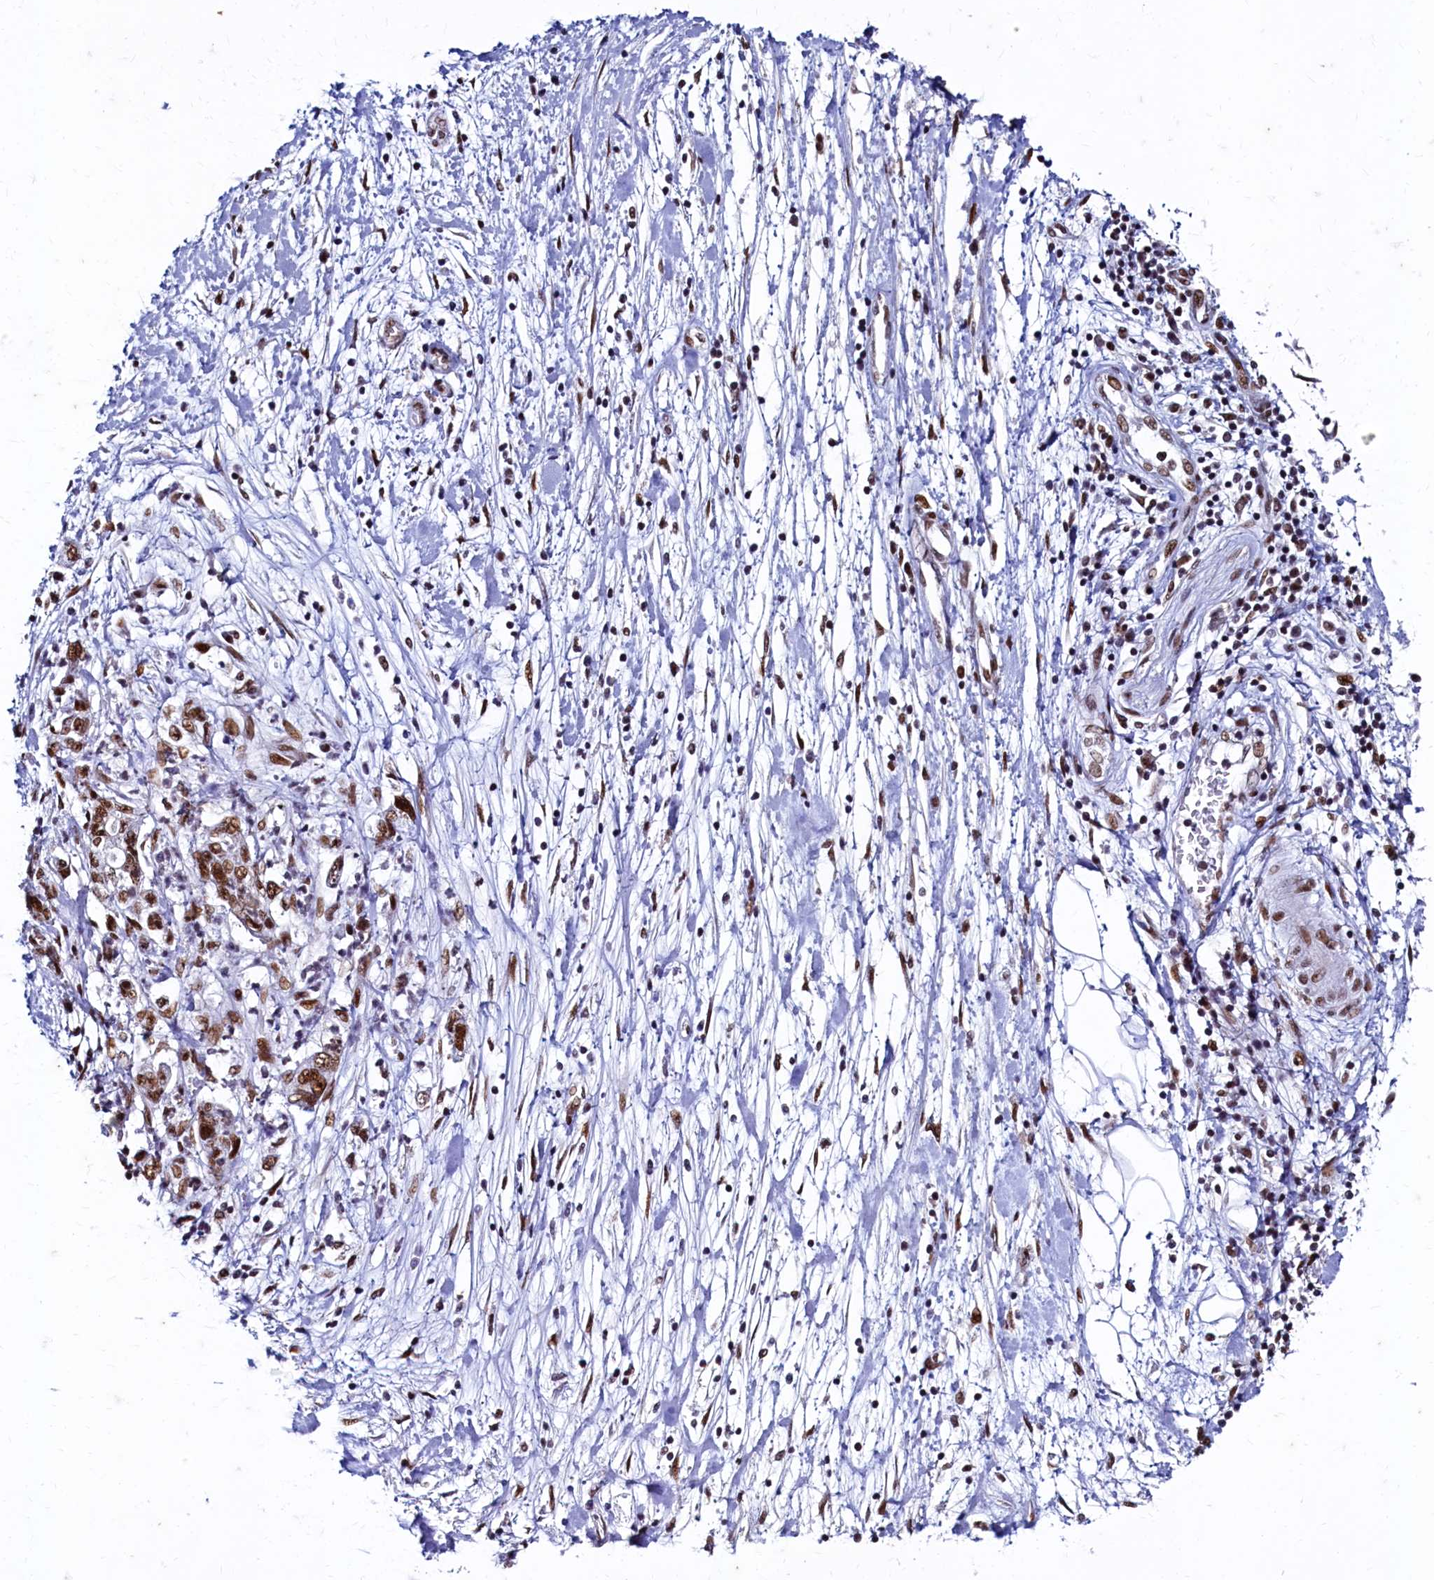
{"staining": {"intensity": "strong", "quantity": ">75%", "location": "nuclear"}, "tissue": "pancreatic cancer", "cell_type": "Tumor cells", "image_type": "cancer", "snomed": [{"axis": "morphology", "description": "Adenocarcinoma, NOS"}, {"axis": "topography", "description": "Pancreas"}], "caption": "This is a micrograph of immunohistochemistry staining of pancreatic cancer (adenocarcinoma), which shows strong staining in the nuclear of tumor cells.", "gene": "CPSF7", "patient": {"sex": "female", "age": 73}}